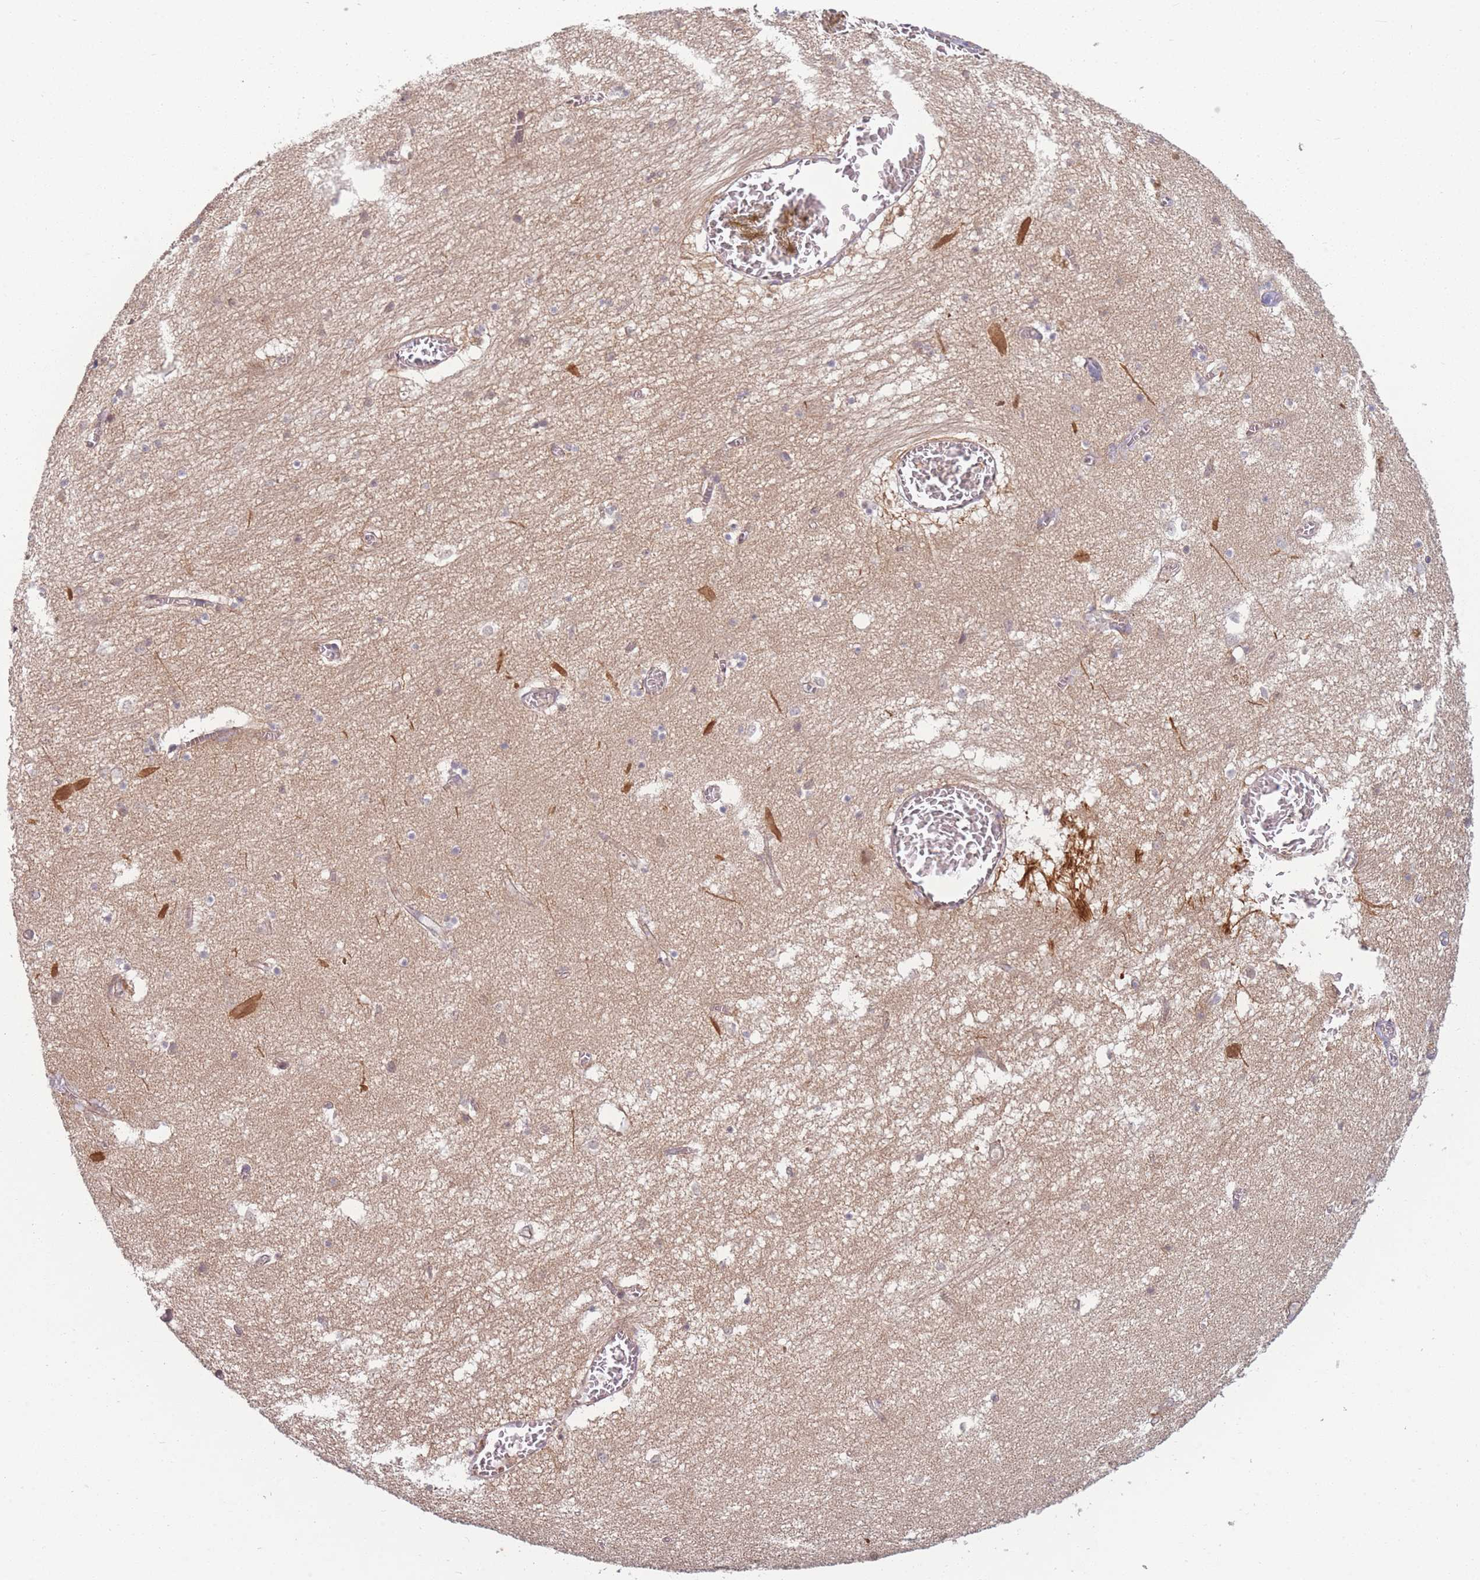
{"staining": {"intensity": "weak", "quantity": "<25%", "location": "cytoplasmic/membranous"}, "tissue": "hippocampus", "cell_type": "Glial cells", "image_type": "normal", "snomed": [{"axis": "morphology", "description": "Normal tissue, NOS"}, {"axis": "topography", "description": "Hippocampus"}], "caption": "Glial cells are negative for brown protein staining in benign hippocampus. Brightfield microscopy of IHC stained with DAB (brown) and hematoxylin (blue), captured at high magnification.", "gene": "FAM153A", "patient": {"sex": "female", "age": 64}}